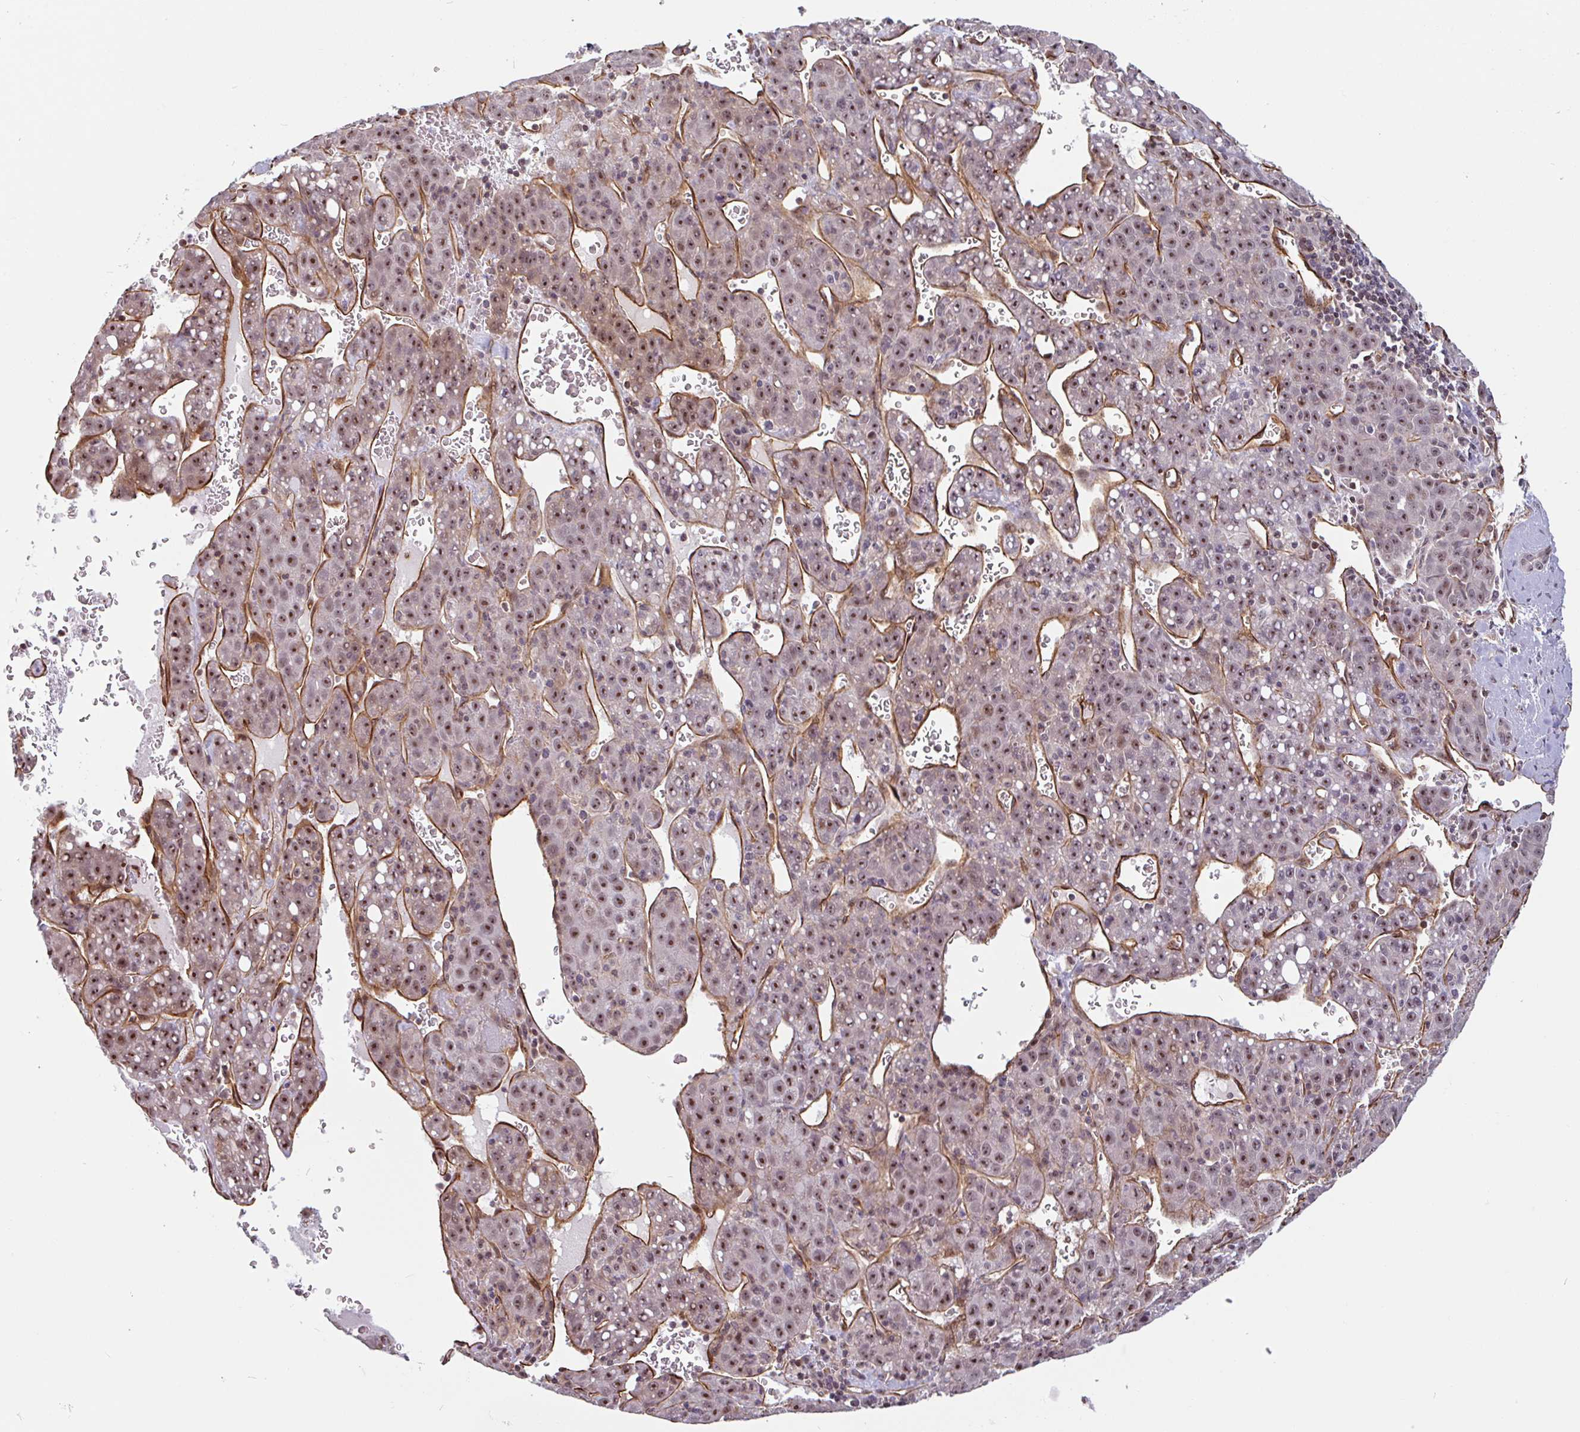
{"staining": {"intensity": "moderate", "quantity": "25%-75%", "location": "nuclear"}, "tissue": "liver cancer", "cell_type": "Tumor cells", "image_type": "cancer", "snomed": [{"axis": "morphology", "description": "Carcinoma, Hepatocellular, NOS"}, {"axis": "topography", "description": "Liver"}], "caption": "Human liver cancer stained for a protein (brown) shows moderate nuclear positive staining in about 25%-75% of tumor cells.", "gene": "ZNF689", "patient": {"sex": "female", "age": 53}}